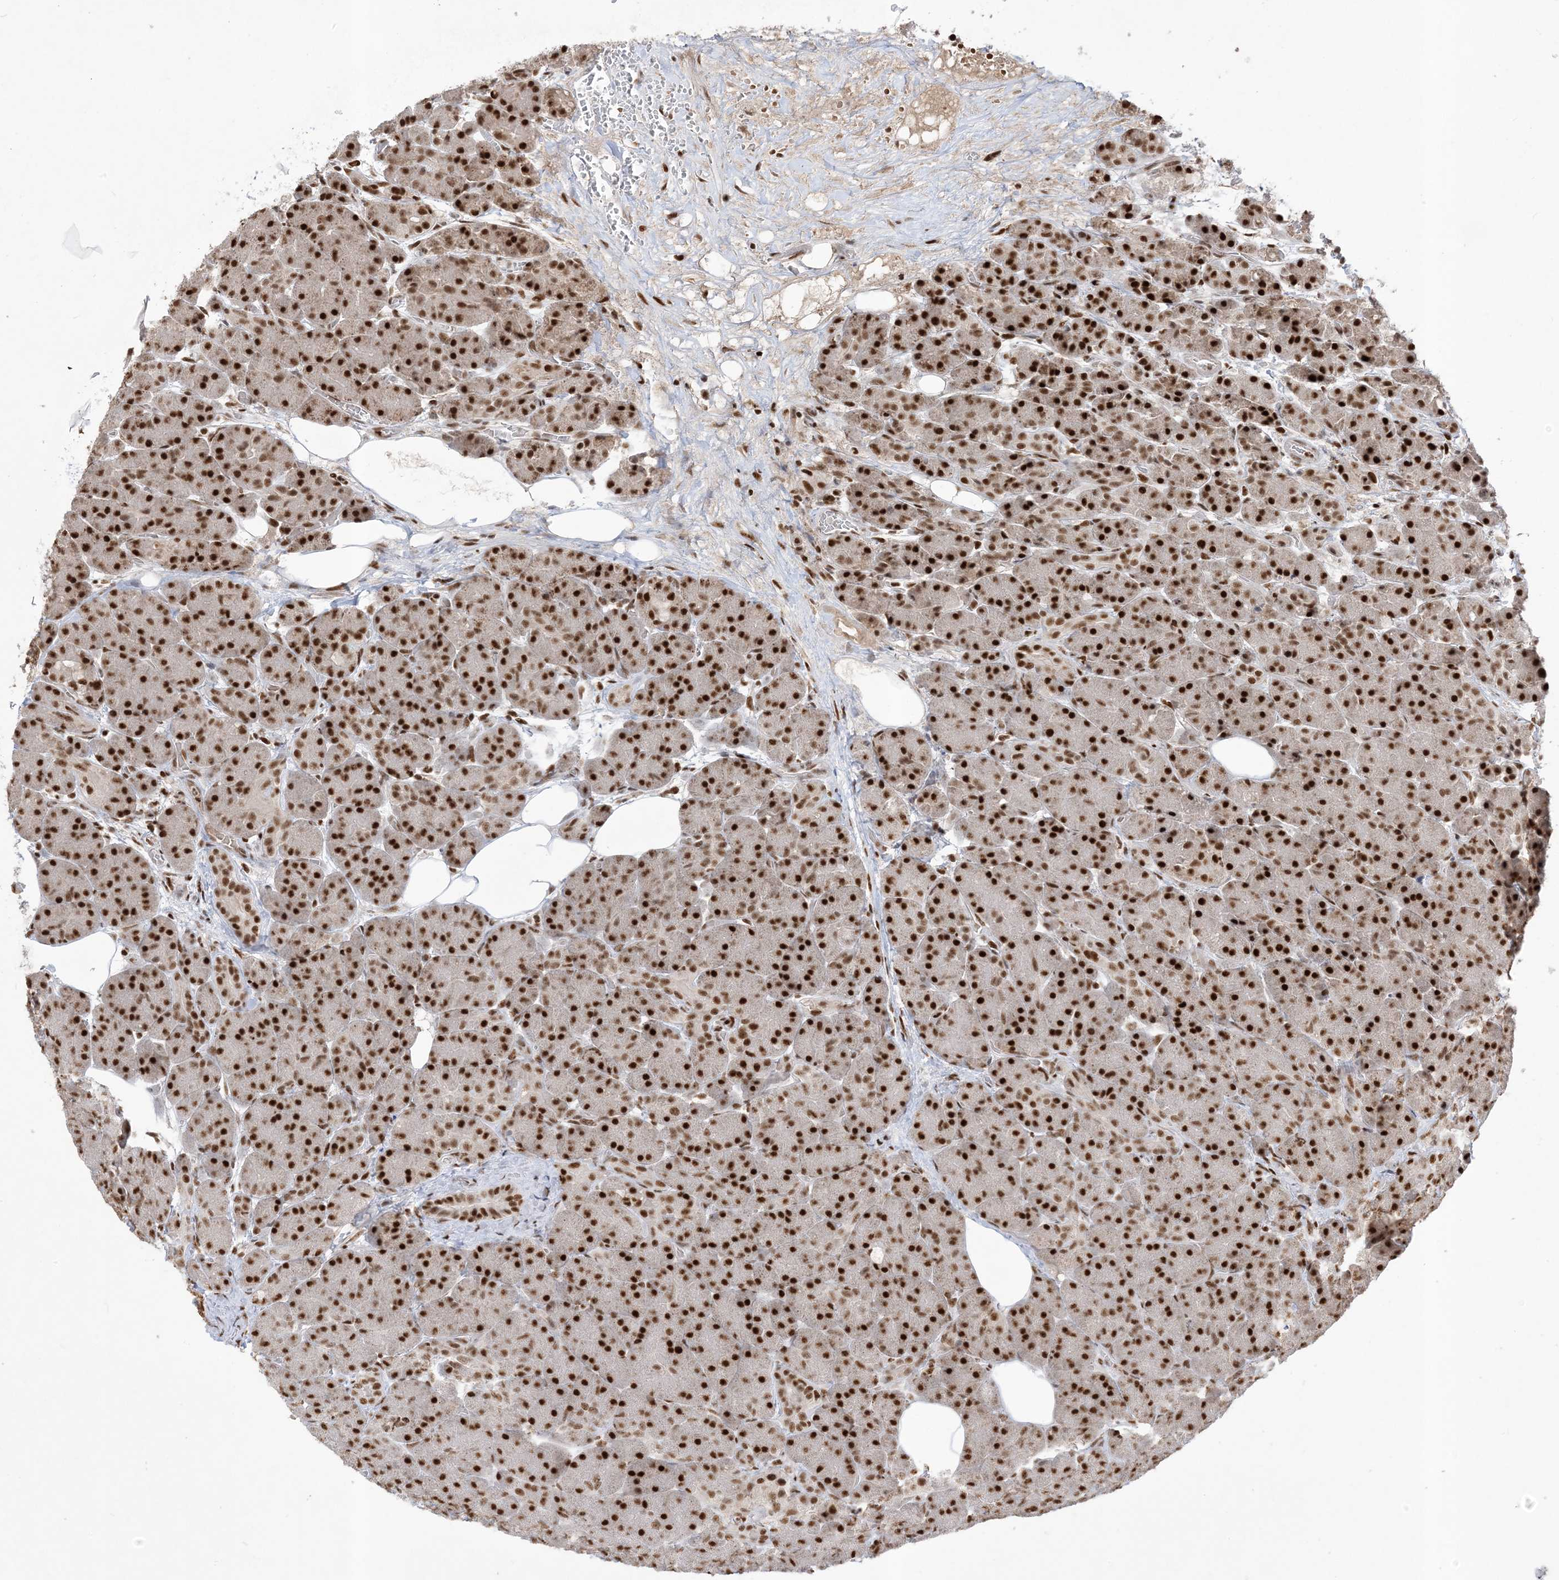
{"staining": {"intensity": "strong", "quantity": ">75%", "location": "nuclear"}, "tissue": "pancreas", "cell_type": "Exocrine glandular cells", "image_type": "normal", "snomed": [{"axis": "morphology", "description": "Normal tissue, NOS"}, {"axis": "topography", "description": "Pancreas"}], "caption": "Brown immunohistochemical staining in benign human pancreas displays strong nuclear positivity in about >75% of exocrine glandular cells.", "gene": "PPIL2", "patient": {"sex": "male", "age": 63}}